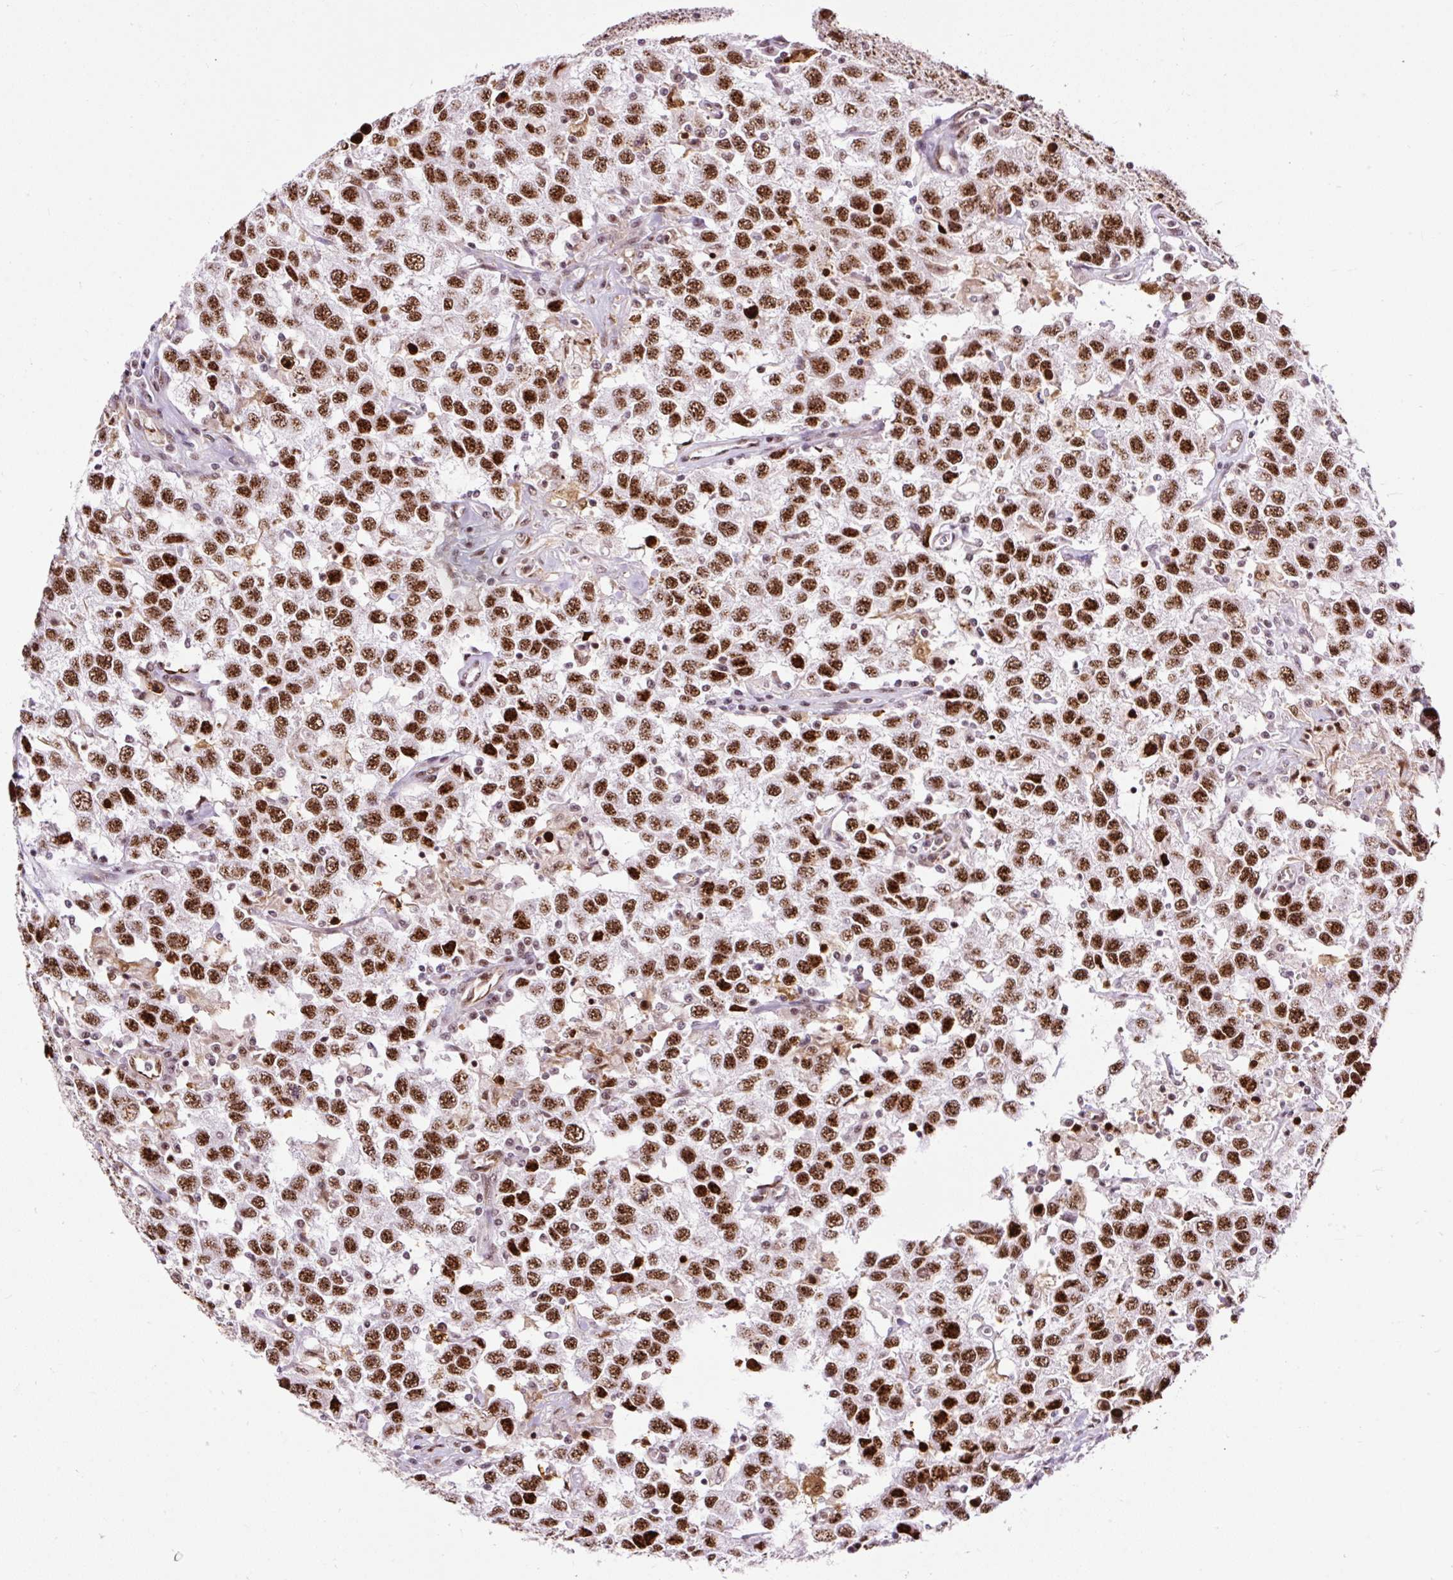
{"staining": {"intensity": "strong", "quantity": ">75%", "location": "nuclear"}, "tissue": "testis cancer", "cell_type": "Tumor cells", "image_type": "cancer", "snomed": [{"axis": "morphology", "description": "Seminoma, NOS"}, {"axis": "topography", "description": "Testis"}], "caption": "This is an image of immunohistochemistry (IHC) staining of testis cancer (seminoma), which shows strong positivity in the nuclear of tumor cells.", "gene": "LUC7L2", "patient": {"sex": "male", "age": 41}}